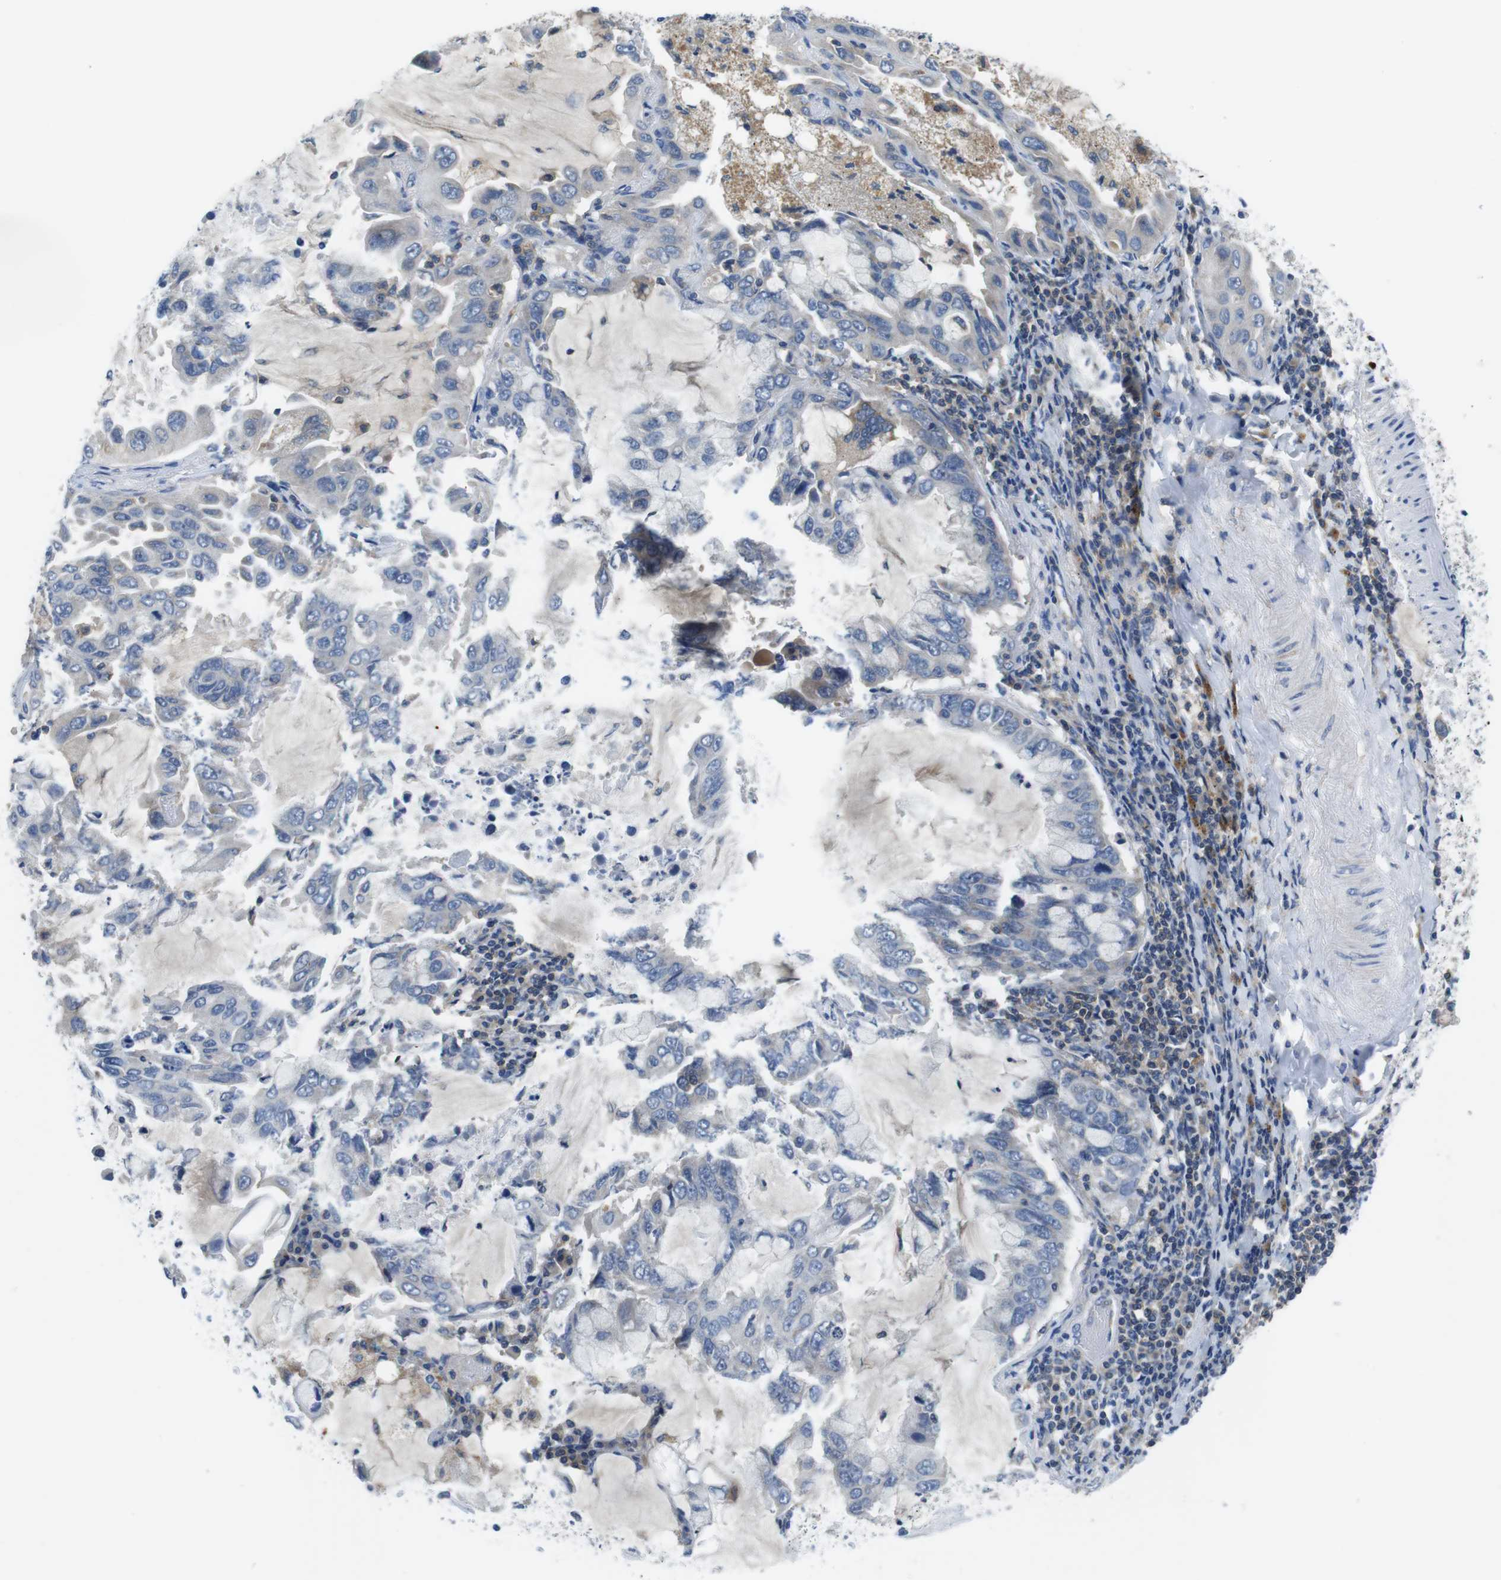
{"staining": {"intensity": "negative", "quantity": "none", "location": "none"}, "tissue": "lung cancer", "cell_type": "Tumor cells", "image_type": "cancer", "snomed": [{"axis": "morphology", "description": "Adenocarcinoma, NOS"}, {"axis": "topography", "description": "Lung"}], "caption": "Immunohistochemistry photomicrograph of lung adenocarcinoma stained for a protein (brown), which shows no expression in tumor cells.", "gene": "PIK3CD", "patient": {"sex": "male", "age": 64}}